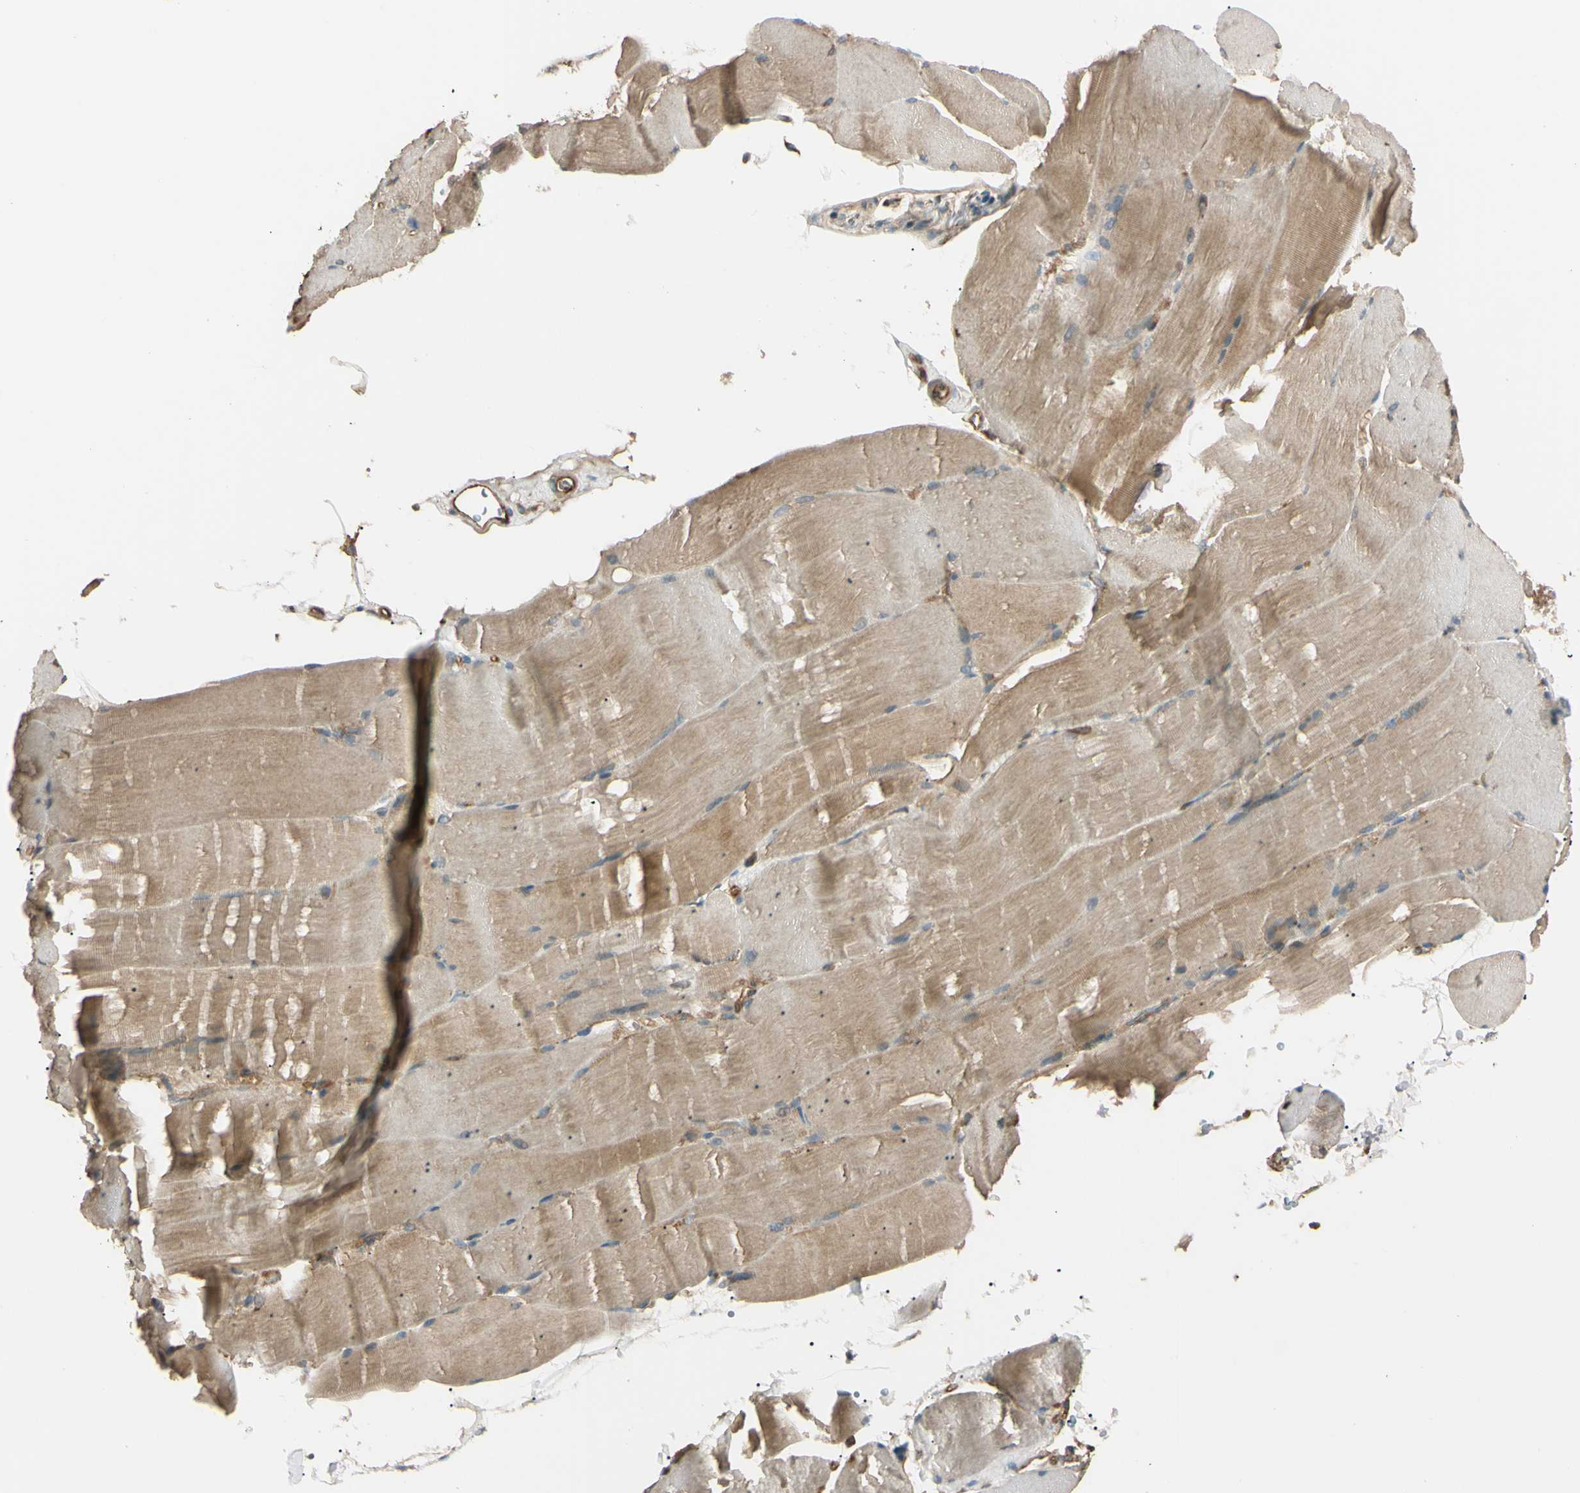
{"staining": {"intensity": "moderate", "quantity": ">75%", "location": "cytoplasmic/membranous"}, "tissue": "skeletal muscle", "cell_type": "Myocytes", "image_type": "normal", "snomed": [{"axis": "morphology", "description": "Normal tissue, NOS"}, {"axis": "topography", "description": "Skin"}, {"axis": "topography", "description": "Skeletal muscle"}], "caption": "This image shows immunohistochemistry (IHC) staining of normal human skeletal muscle, with medium moderate cytoplasmic/membranous positivity in approximately >75% of myocytes.", "gene": "PTPN12", "patient": {"sex": "male", "age": 83}}